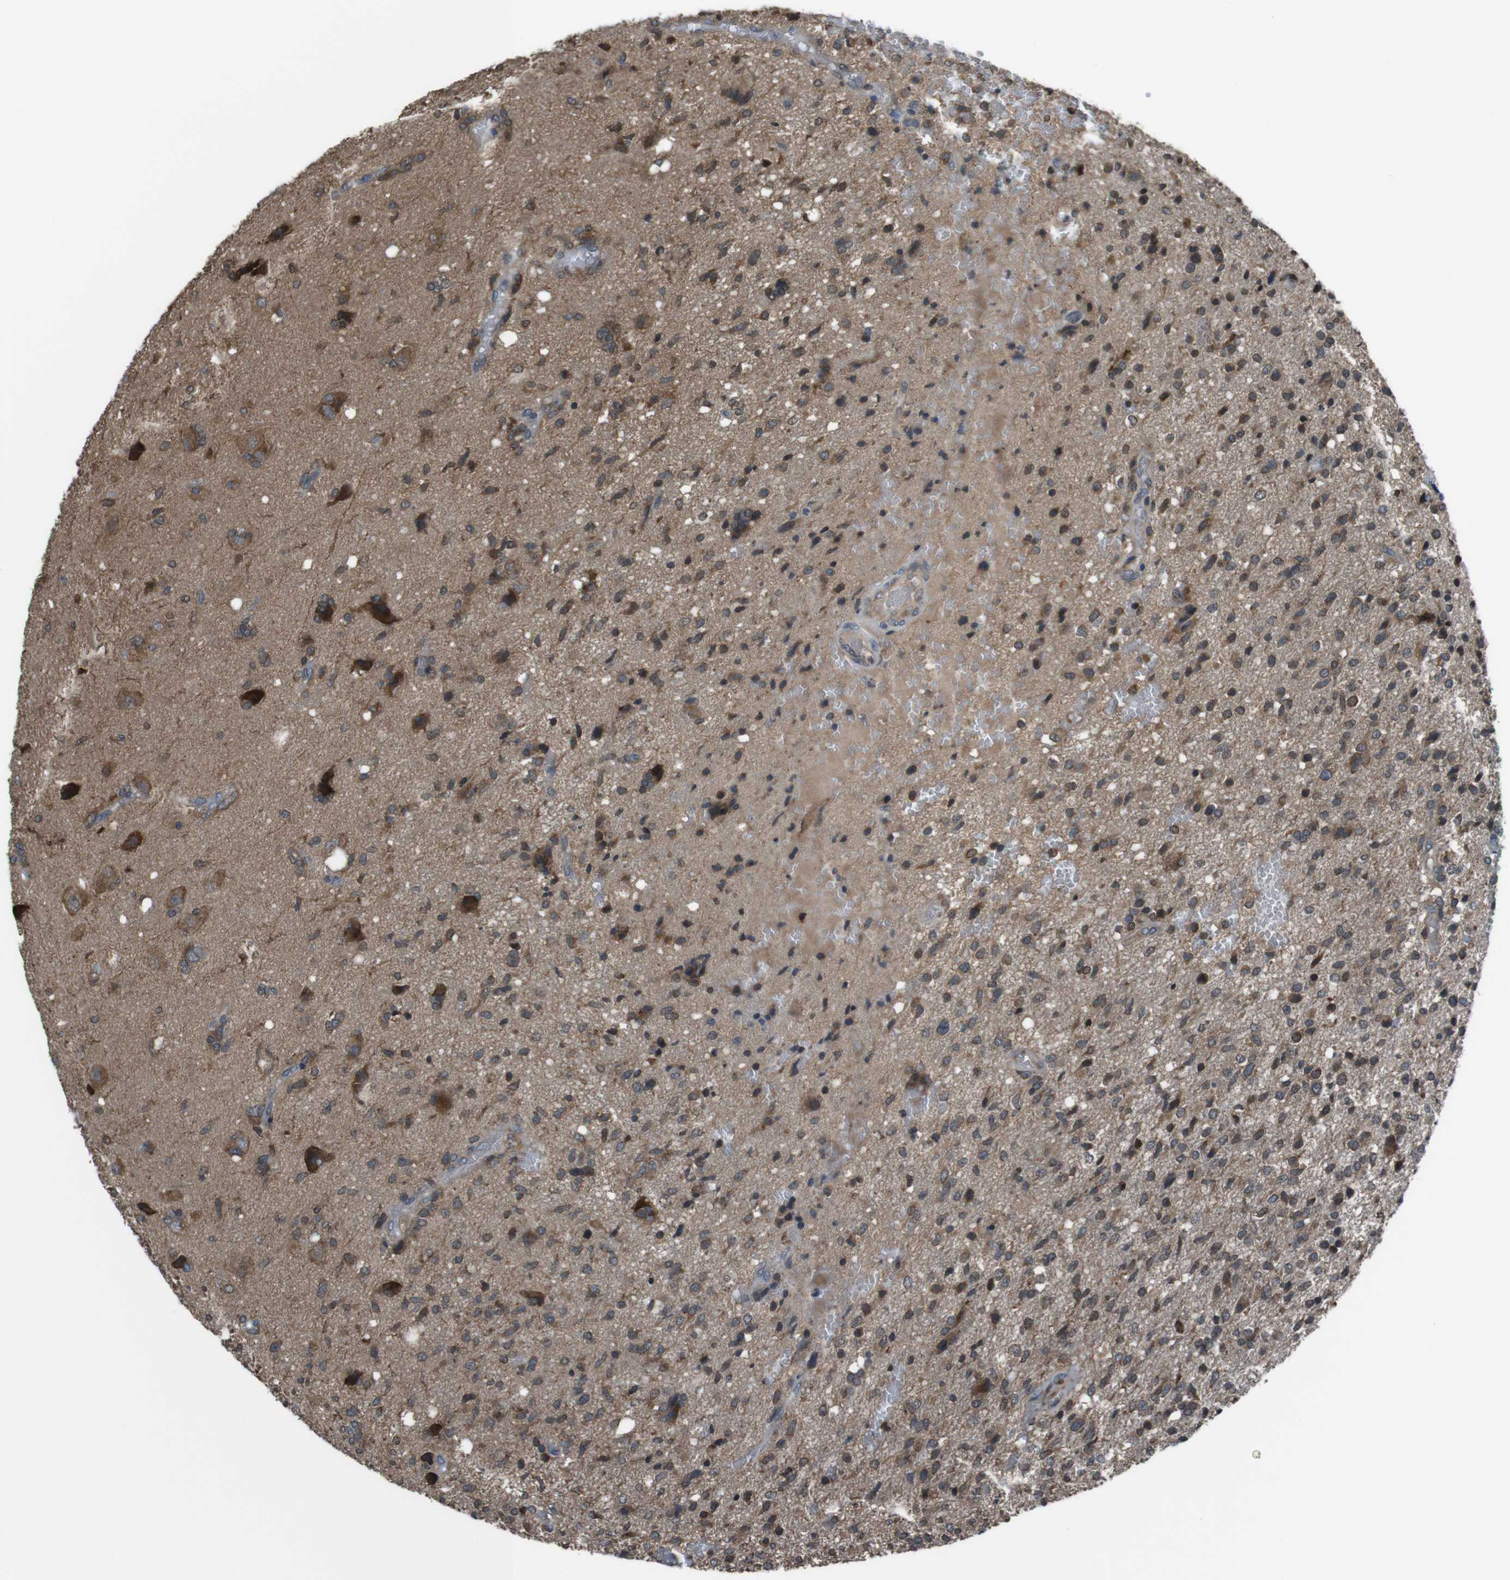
{"staining": {"intensity": "moderate", "quantity": ">75%", "location": "cytoplasmic/membranous"}, "tissue": "glioma", "cell_type": "Tumor cells", "image_type": "cancer", "snomed": [{"axis": "morphology", "description": "Glioma, malignant, High grade"}, {"axis": "topography", "description": "Brain"}], "caption": "Immunohistochemistry (DAB (3,3'-diaminobenzidine)) staining of human malignant high-grade glioma demonstrates moderate cytoplasmic/membranous protein expression in about >75% of tumor cells.", "gene": "SSR3", "patient": {"sex": "female", "age": 59}}